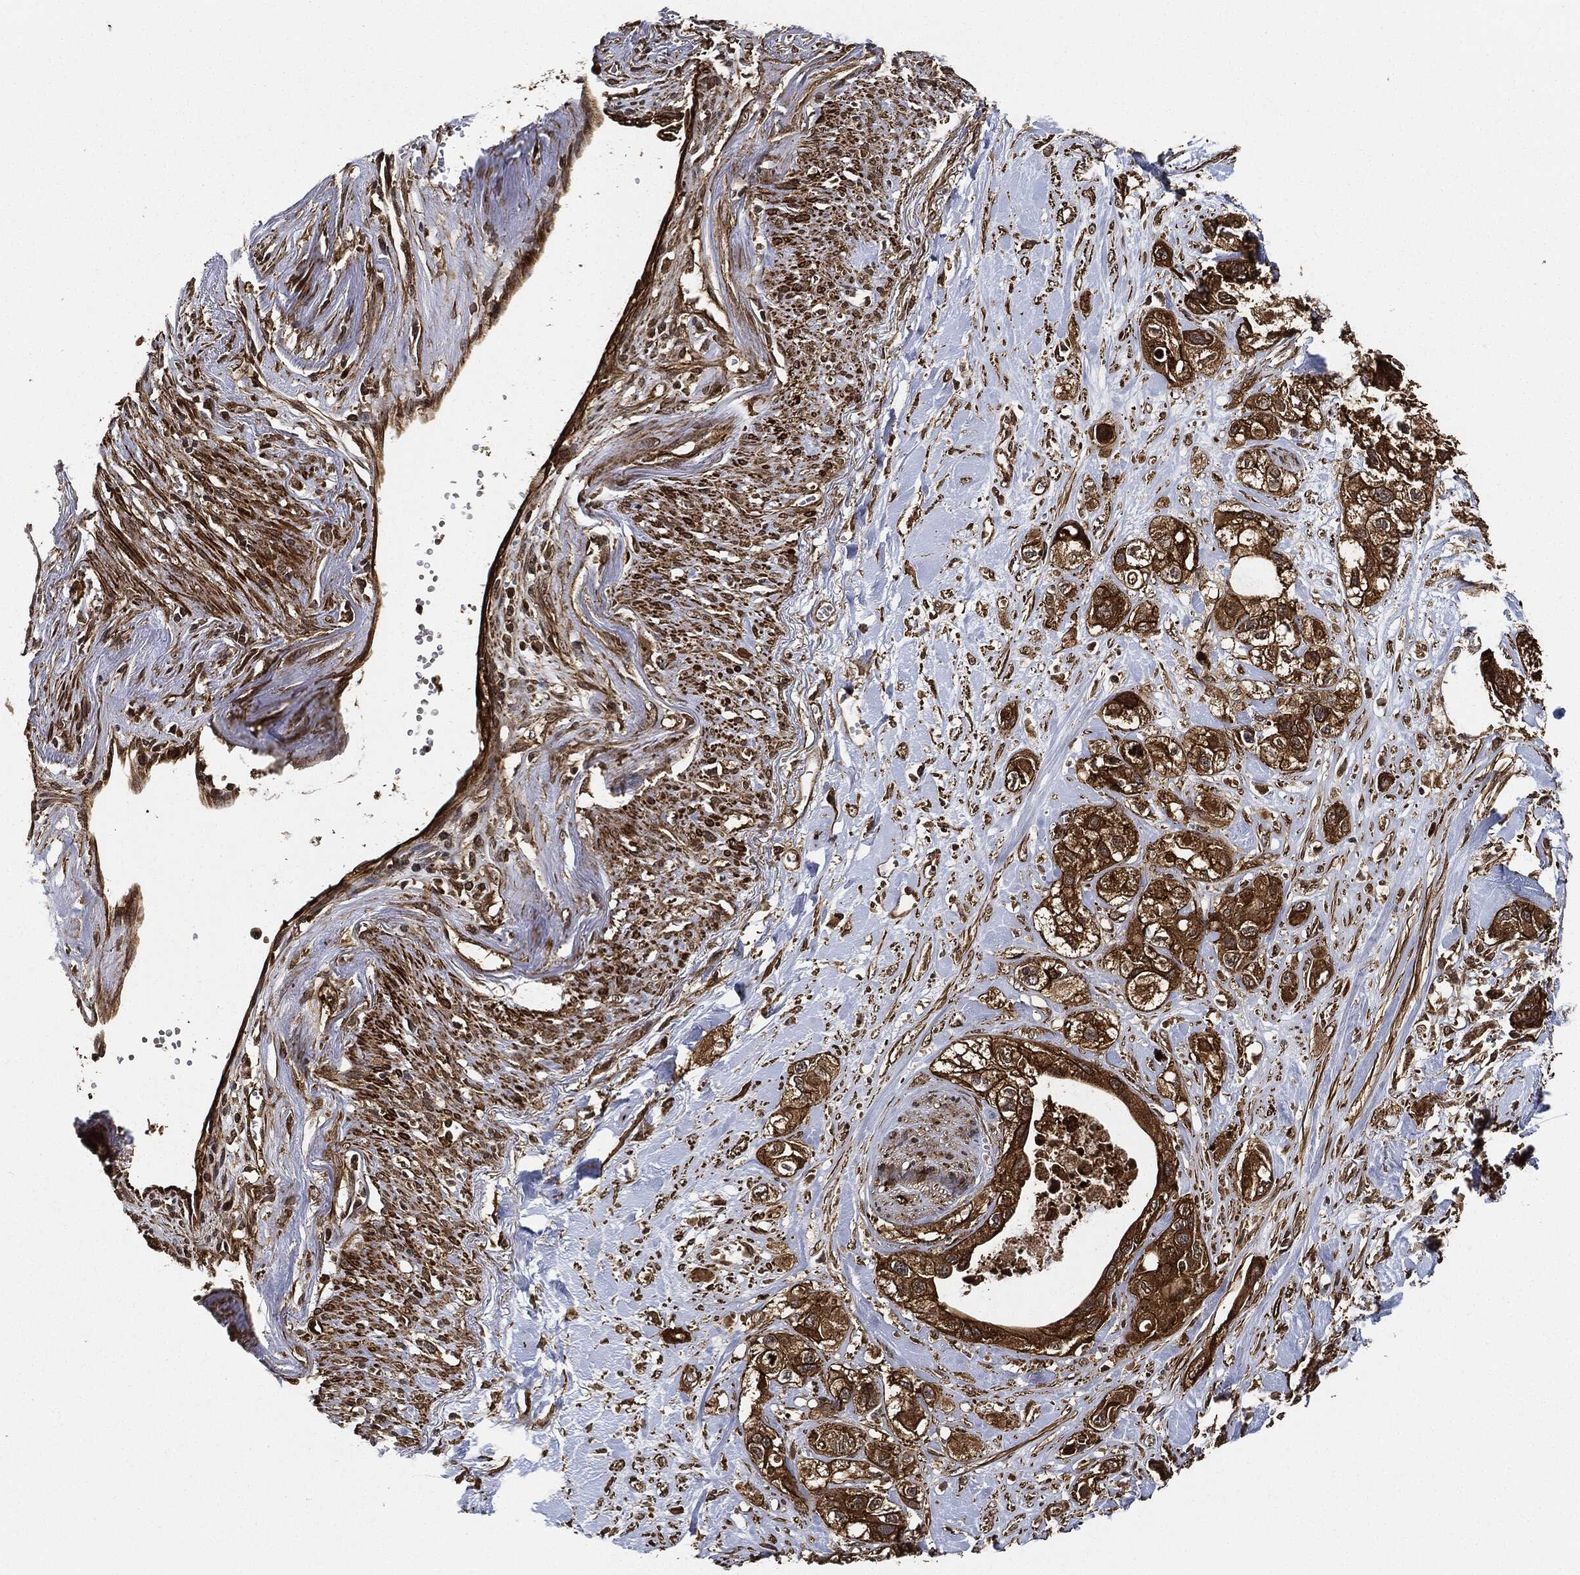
{"staining": {"intensity": "strong", "quantity": ">75%", "location": "cytoplasmic/membranous"}, "tissue": "pancreatic cancer", "cell_type": "Tumor cells", "image_type": "cancer", "snomed": [{"axis": "morphology", "description": "Adenocarcinoma, NOS"}, {"axis": "topography", "description": "Pancreas"}], "caption": "An image of pancreatic cancer (adenocarcinoma) stained for a protein shows strong cytoplasmic/membranous brown staining in tumor cells.", "gene": "CEP290", "patient": {"sex": "male", "age": 72}}